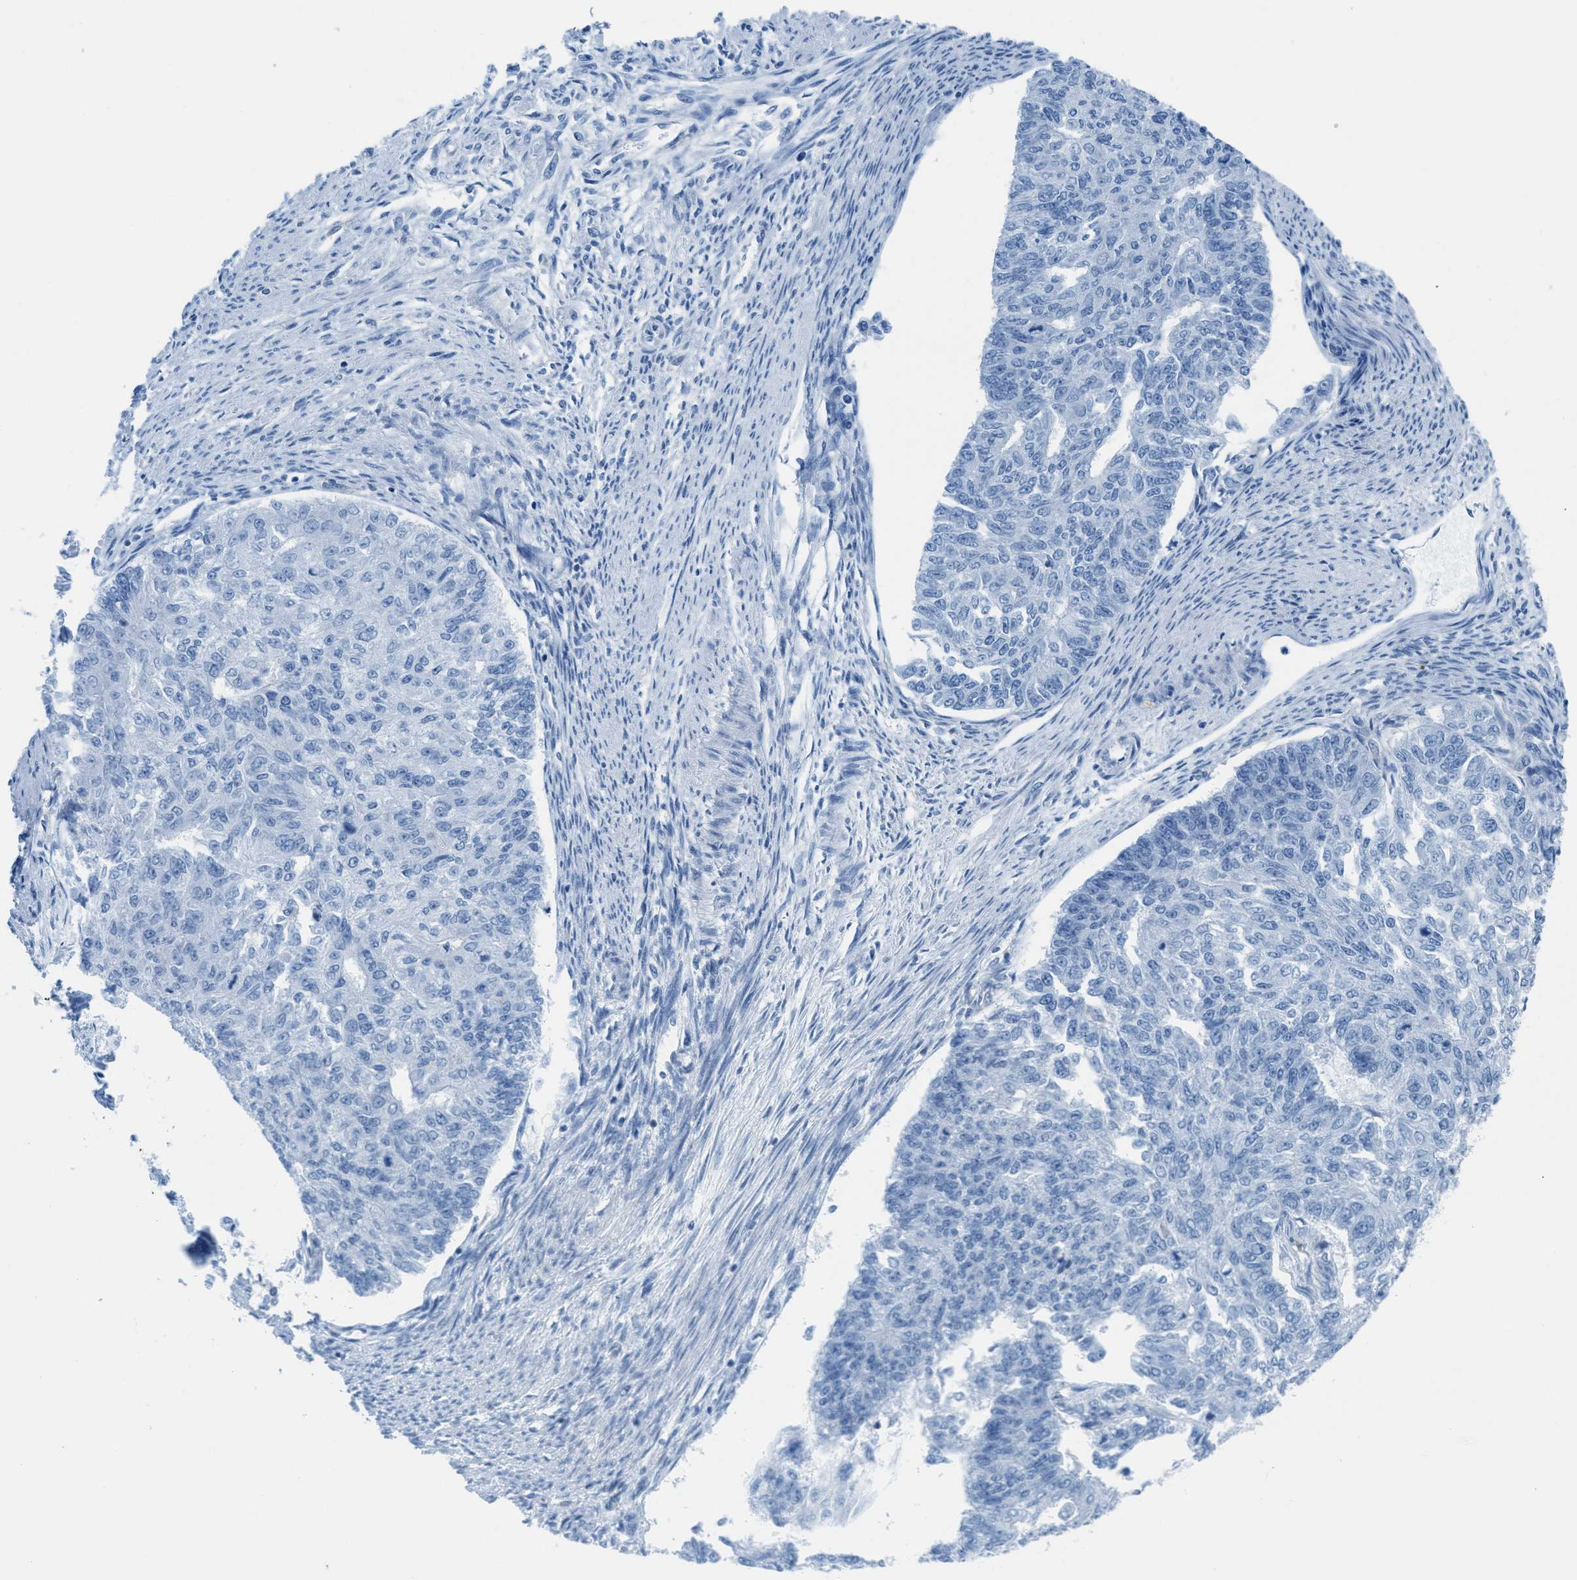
{"staining": {"intensity": "negative", "quantity": "none", "location": "none"}, "tissue": "endometrial cancer", "cell_type": "Tumor cells", "image_type": "cancer", "snomed": [{"axis": "morphology", "description": "Adenocarcinoma, NOS"}, {"axis": "topography", "description": "Endometrium"}], "caption": "Tumor cells show no significant protein expression in endometrial cancer.", "gene": "MAPRE2", "patient": {"sex": "female", "age": 32}}